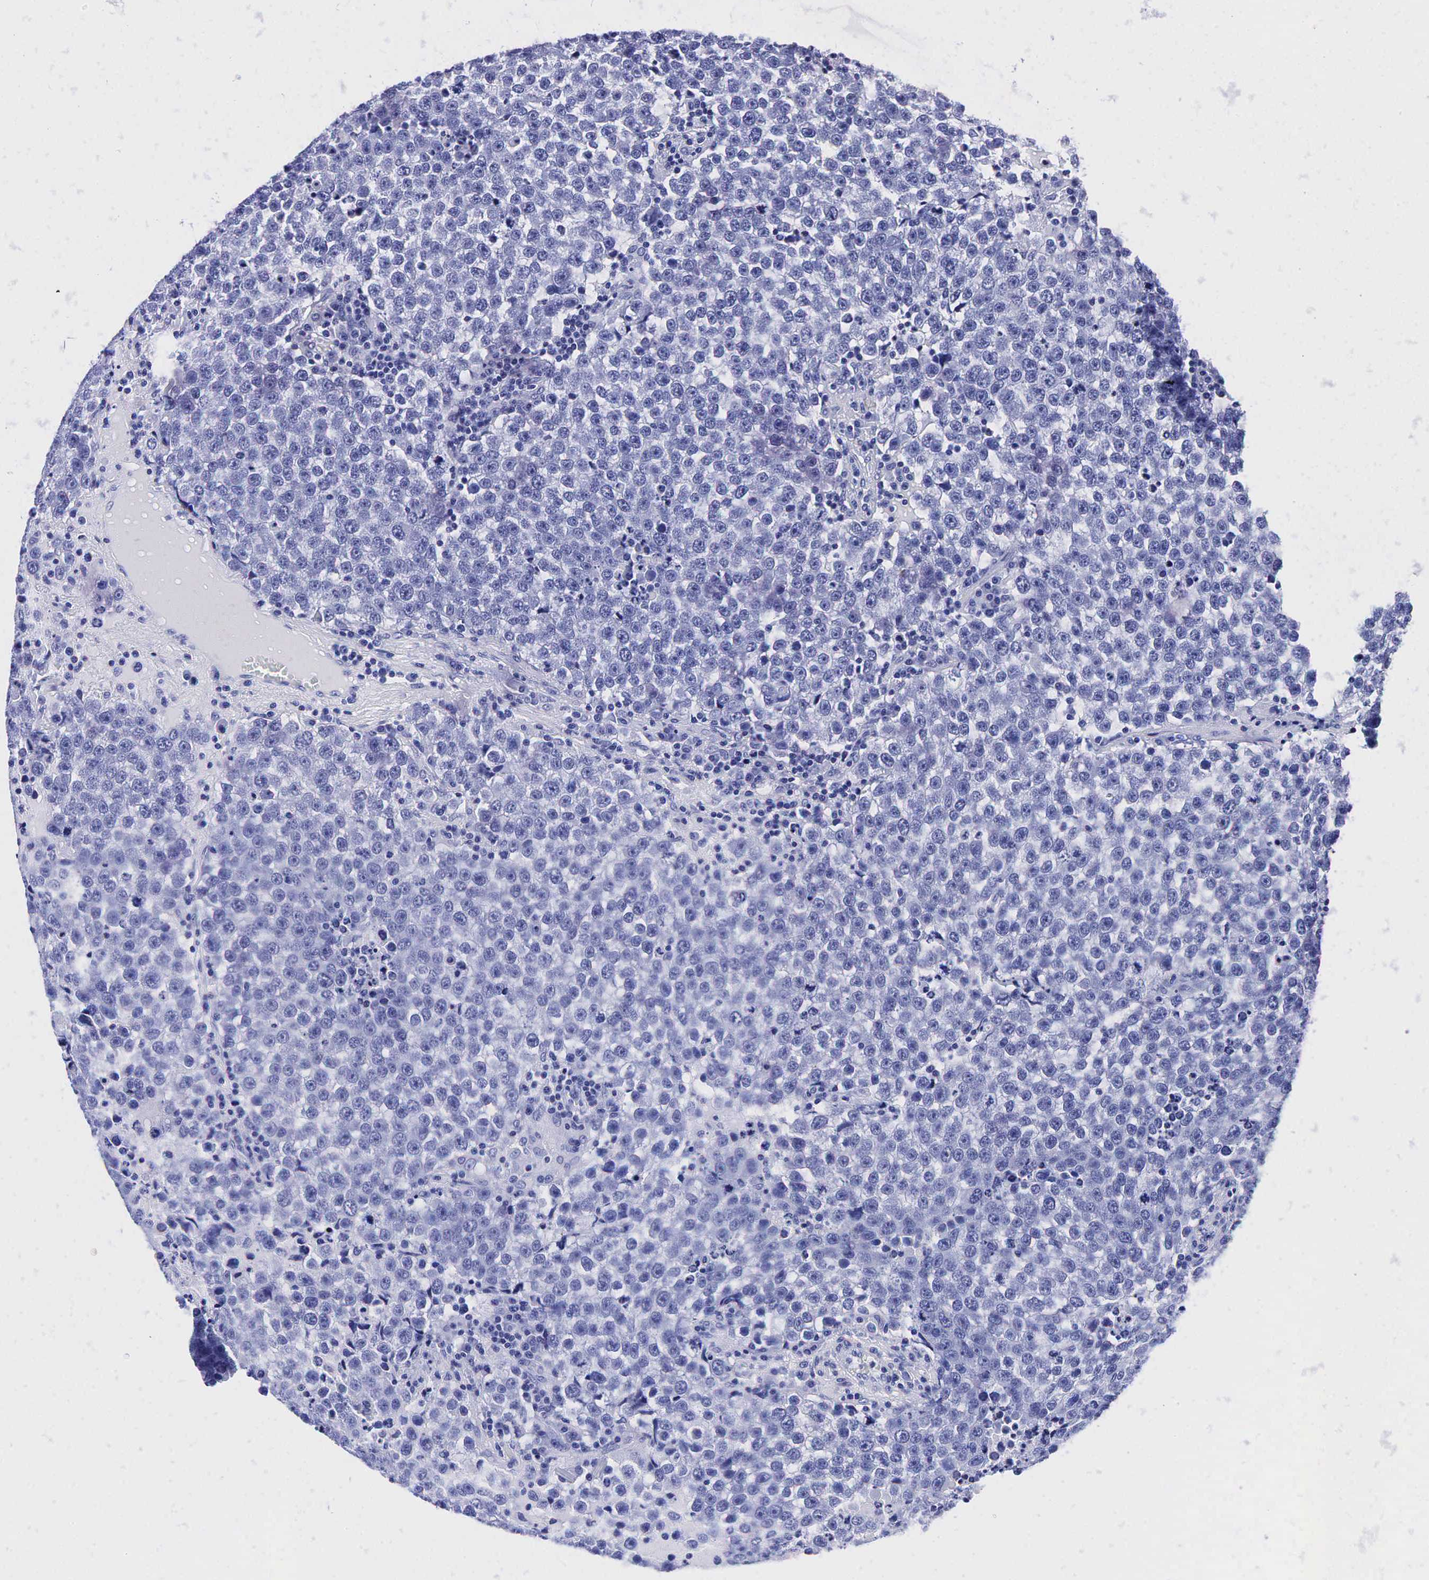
{"staining": {"intensity": "negative", "quantity": "none", "location": "none"}, "tissue": "testis cancer", "cell_type": "Tumor cells", "image_type": "cancer", "snomed": [{"axis": "morphology", "description": "Seminoma, NOS"}, {"axis": "topography", "description": "Testis"}], "caption": "This micrograph is of testis seminoma stained with immunohistochemistry (IHC) to label a protein in brown with the nuclei are counter-stained blue. There is no staining in tumor cells.", "gene": "TG", "patient": {"sex": "male", "age": 36}}